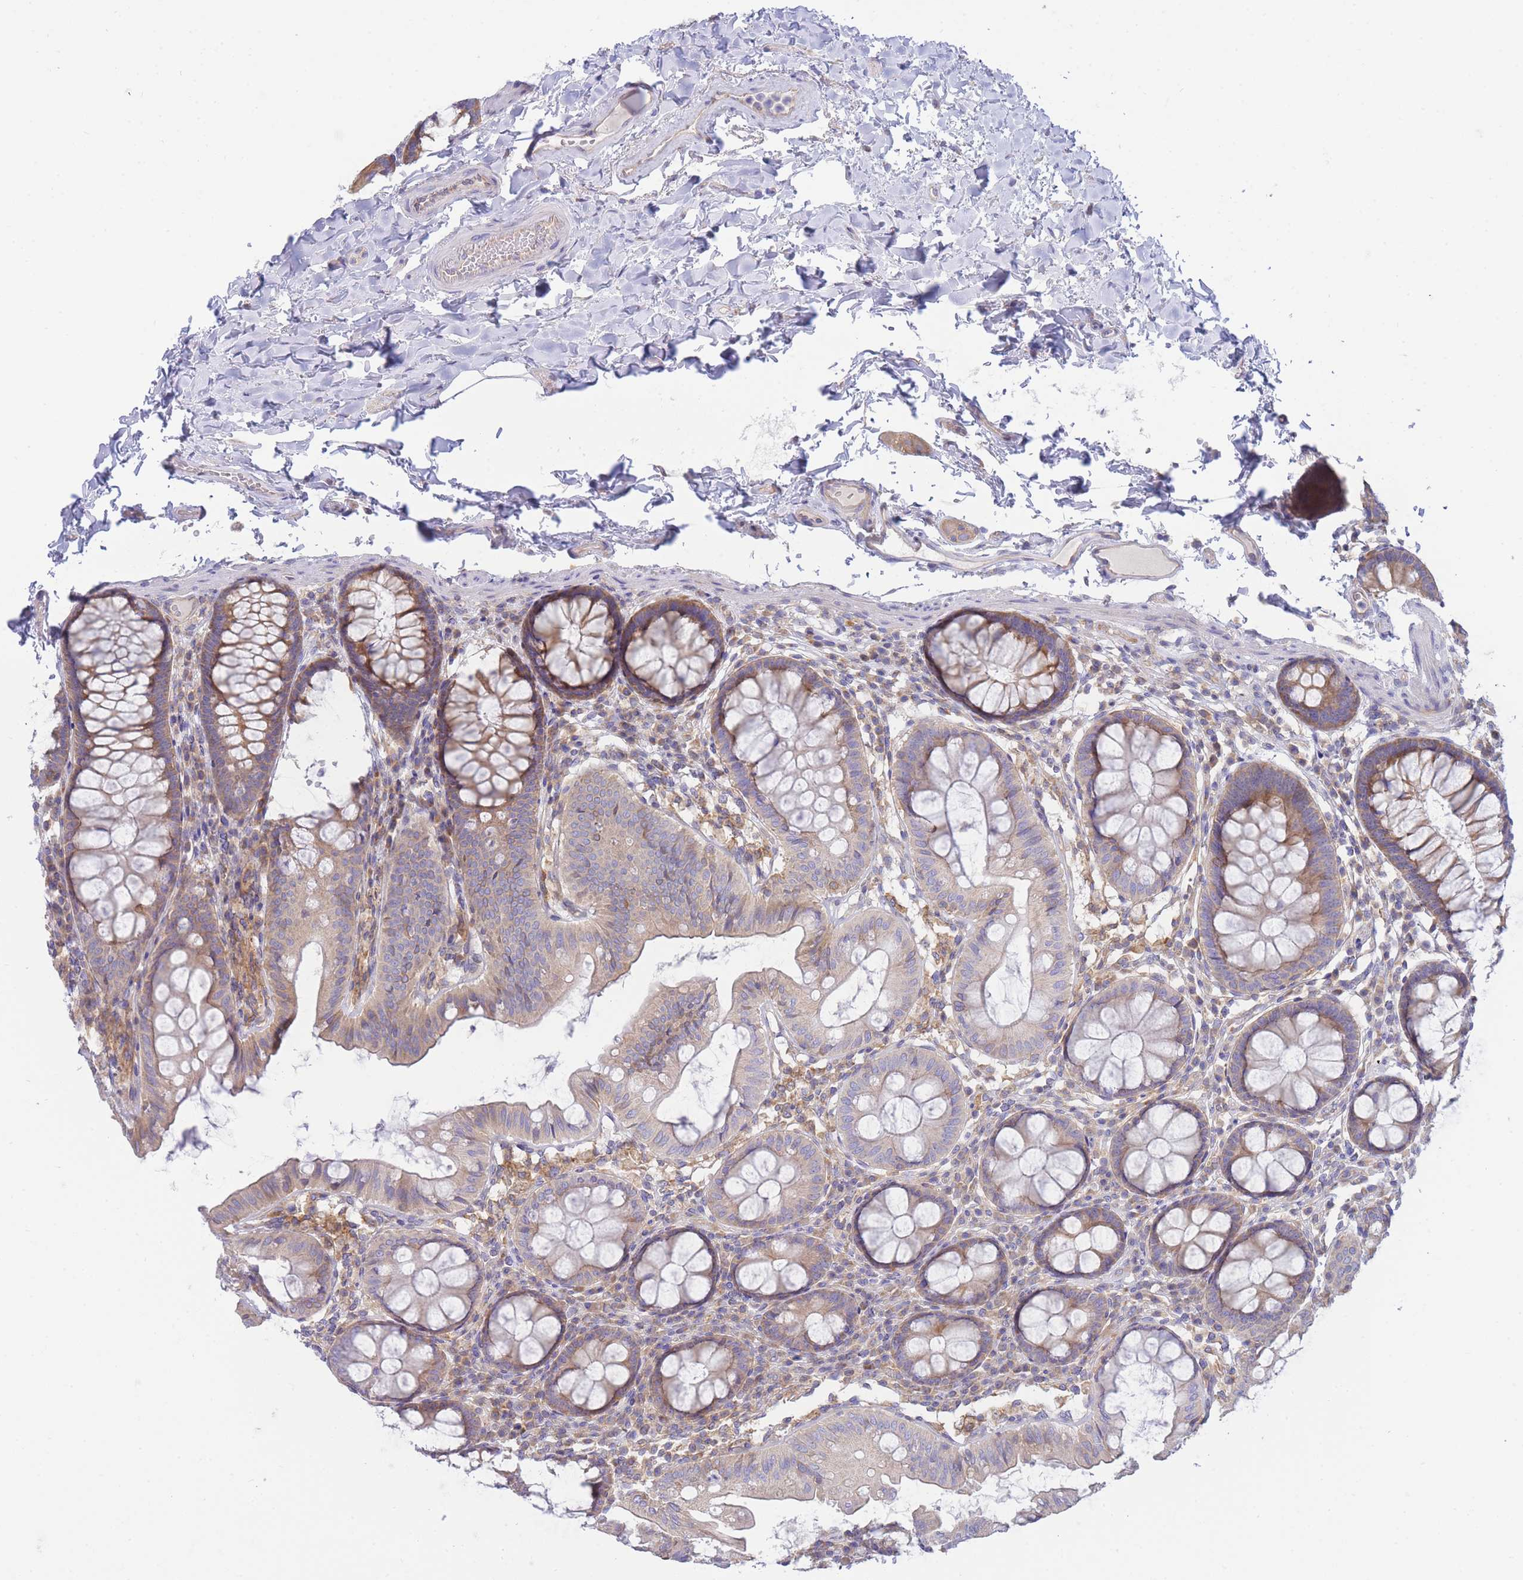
{"staining": {"intensity": "negative", "quantity": "none", "location": "none"}, "tissue": "colon", "cell_type": "Endothelial cells", "image_type": "normal", "snomed": [{"axis": "morphology", "description": "Normal tissue, NOS"}, {"axis": "topography", "description": "Colon"}], "caption": "DAB (3,3'-diaminobenzidine) immunohistochemical staining of unremarkable colon demonstrates no significant expression in endothelial cells. Nuclei are stained in blue.", "gene": "SH2B2", "patient": {"sex": "male", "age": 84}}